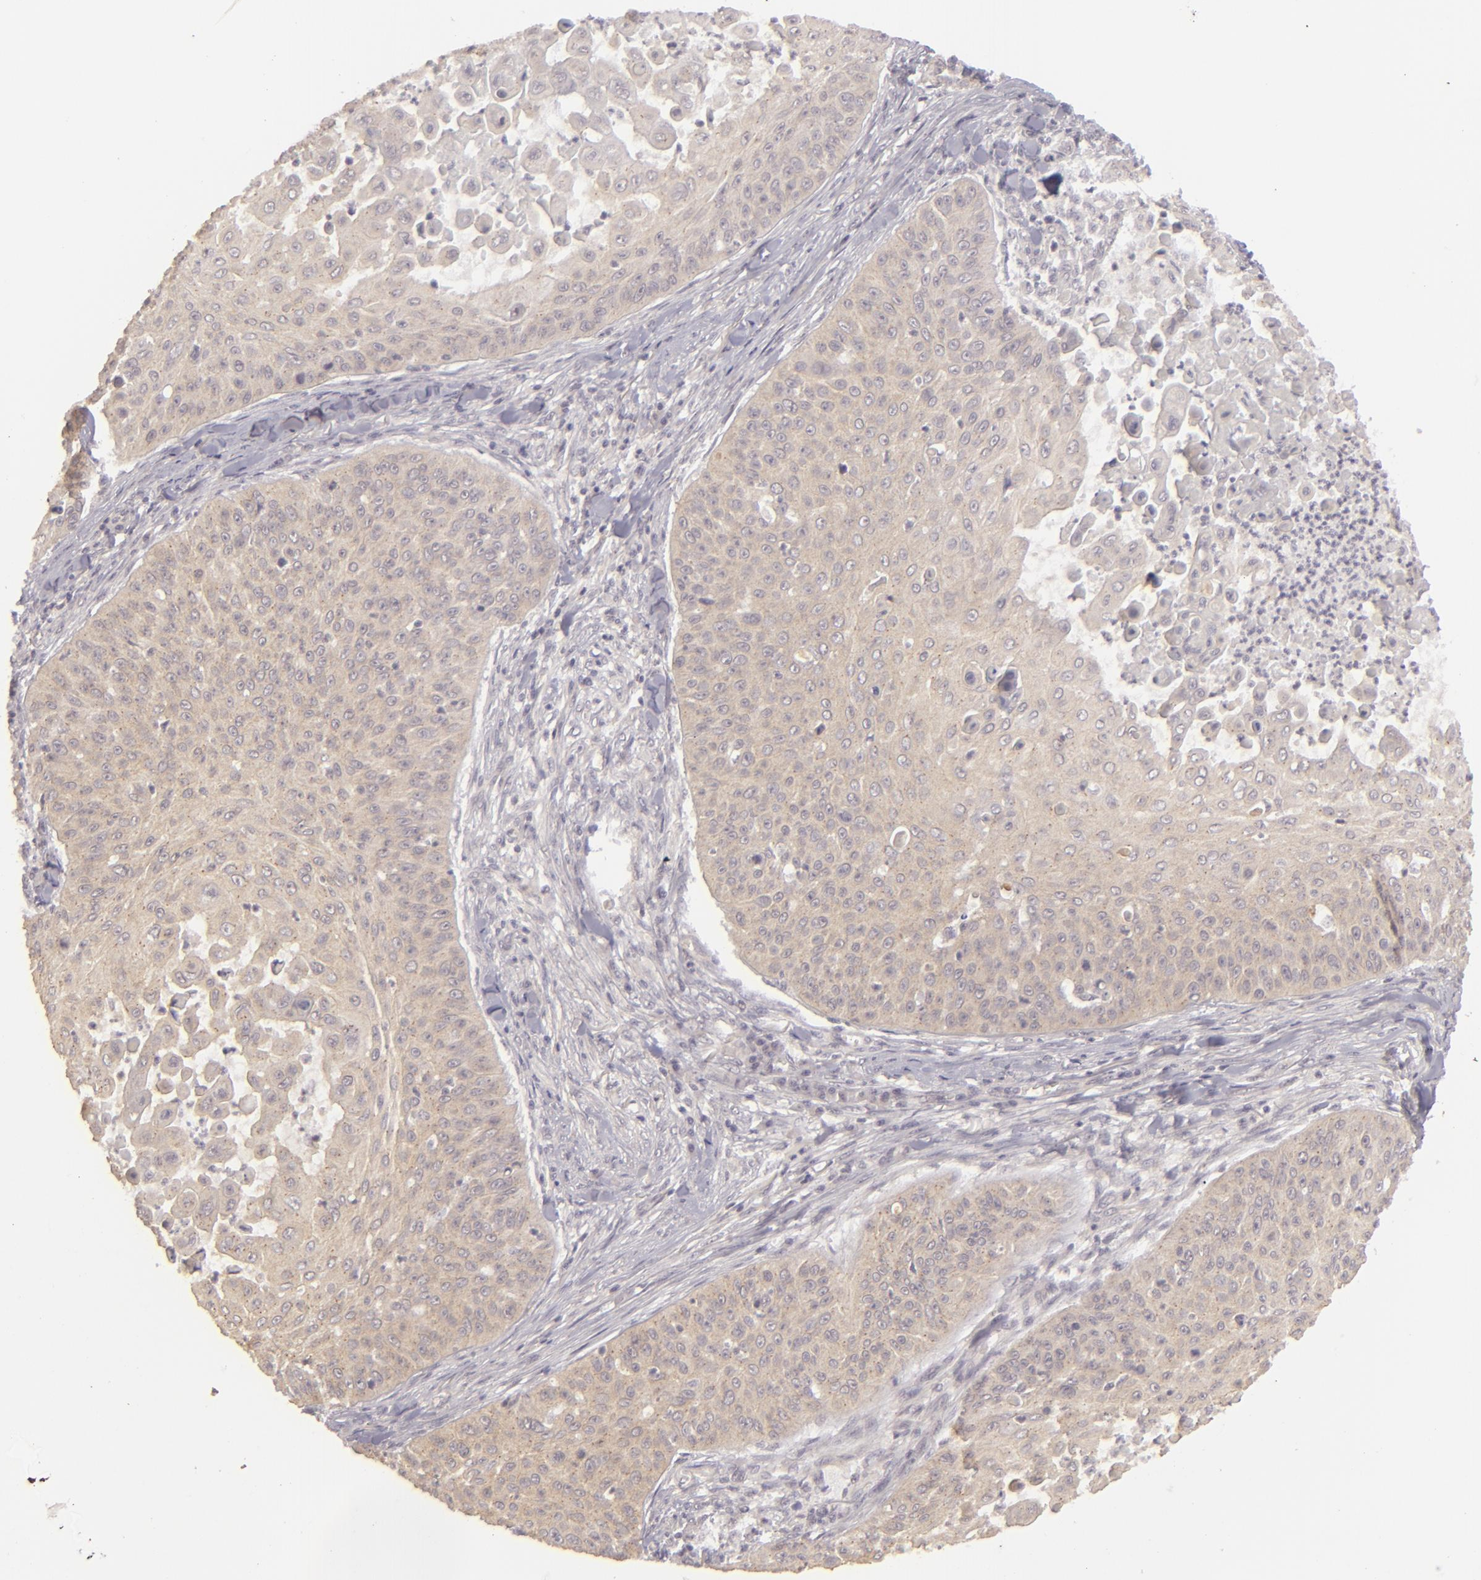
{"staining": {"intensity": "weak", "quantity": ">75%", "location": "cytoplasmic/membranous"}, "tissue": "skin cancer", "cell_type": "Tumor cells", "image_type": "cancer", "snomed": [{"axis": "morphology", "description": "Squamous cell carcinoma, NOS"}, {"axis": "topography", "description": "Skin"}], "caption": "Immunohistochemistry (IHC) of human skin cancer shows low levels of weak cytoplasmic/membranous staining in about >75% of tumor cells. Nuclei are stained in blue.", "gene": "DLG3", "patient": {"sex": "male", "age": 82}}